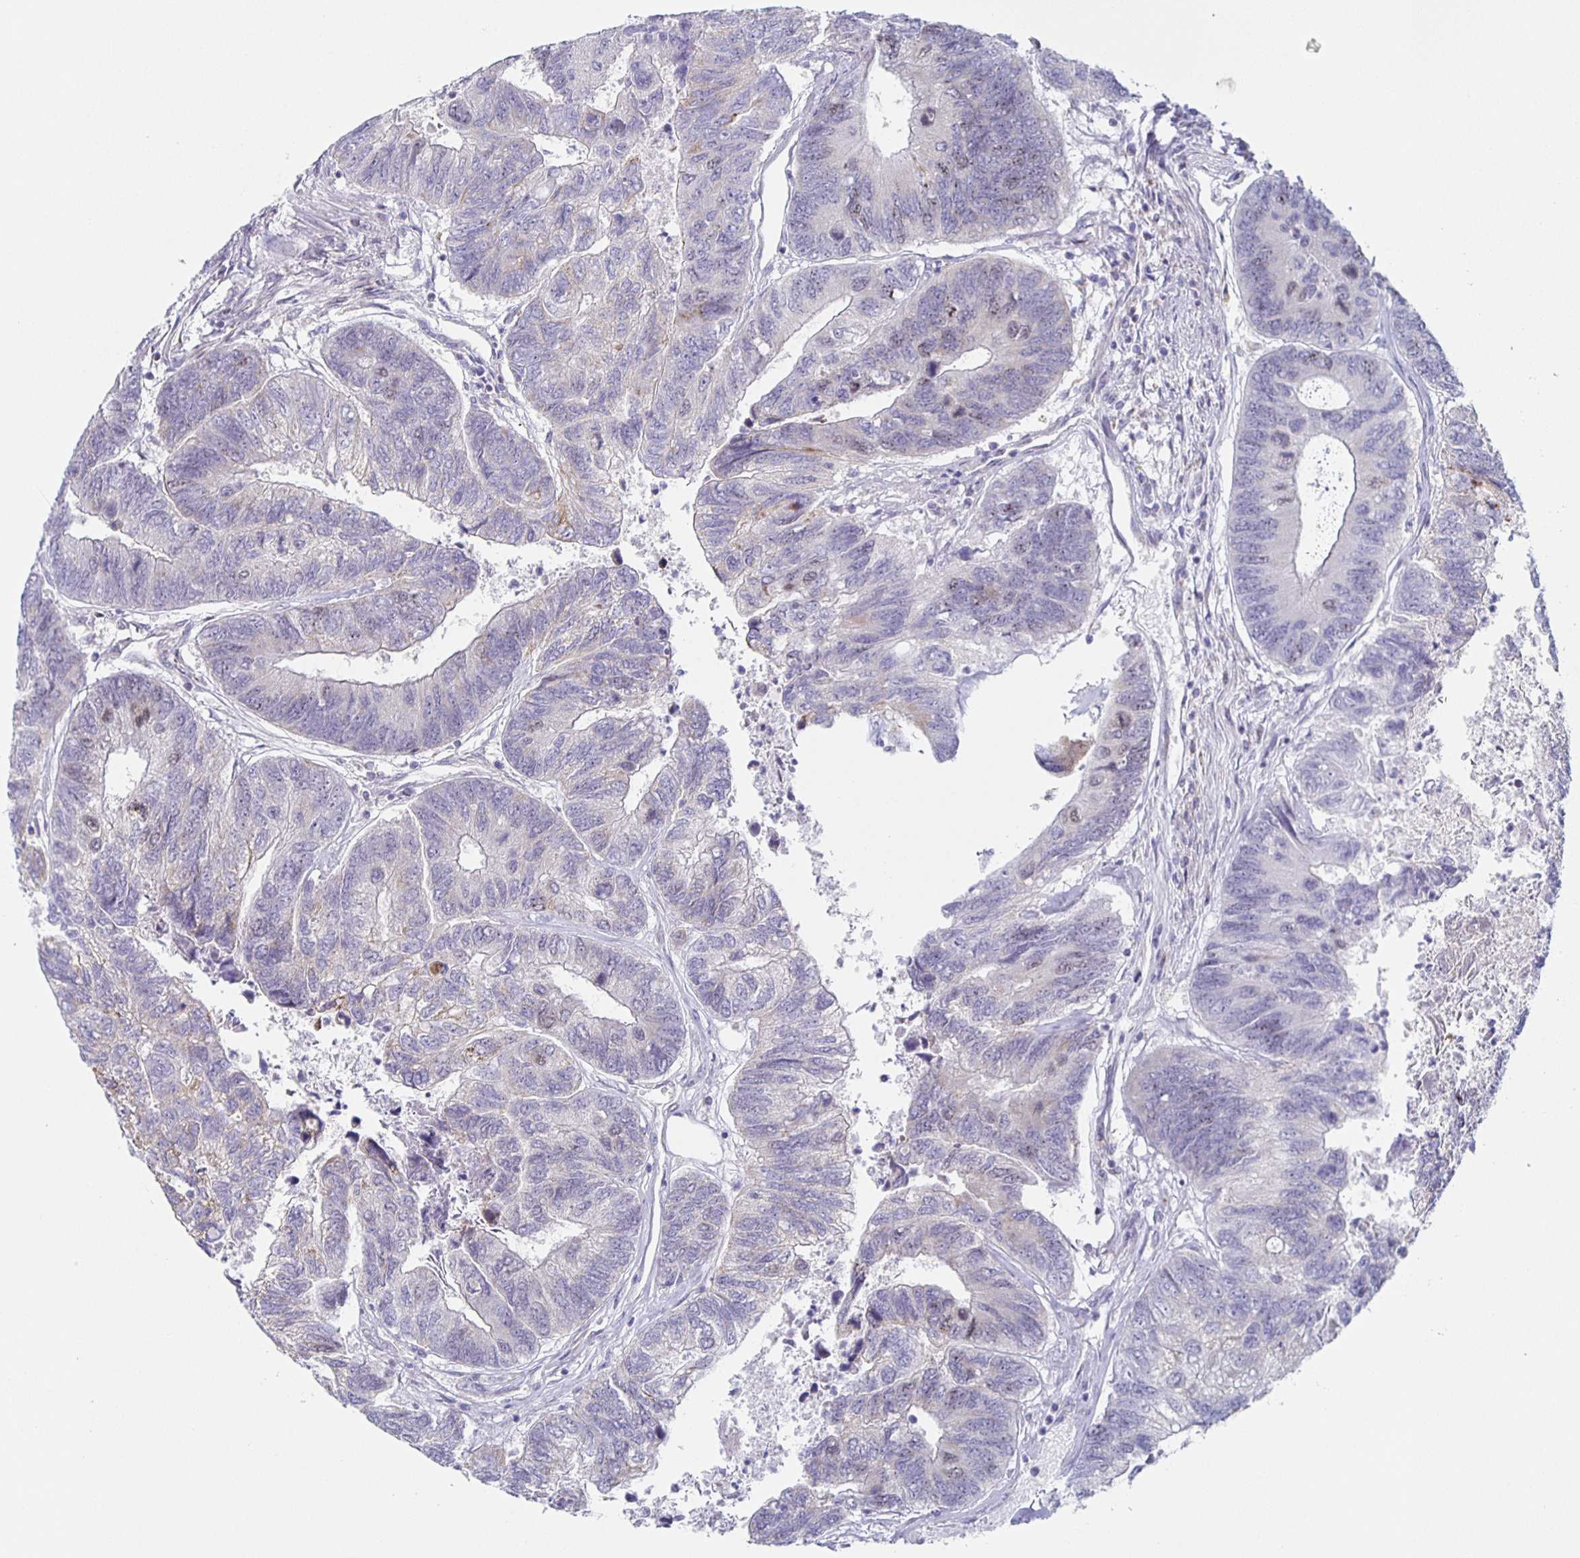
{"staining": {"intensity": "weak", "quantity": "<25%", "location": "cytoplasmic/membranous"}, "tissue": "colorectal cancer", "cell_type": "Tumor cells", "image_type": "cancer", "snomed": [{"axis": "morphology", "description": "Adenocarcinoma, NOS"}, {"axis": "topography", "description": "Colon"}], "caption": "Immunohistochemistry (IHC) image of human colorectal cancer (adenocarcinoma) stained for a protein (brown), which displays no expression in tumor cells.", "gene": "CENPH", "patient": {"sex": "female", "age": 67}}